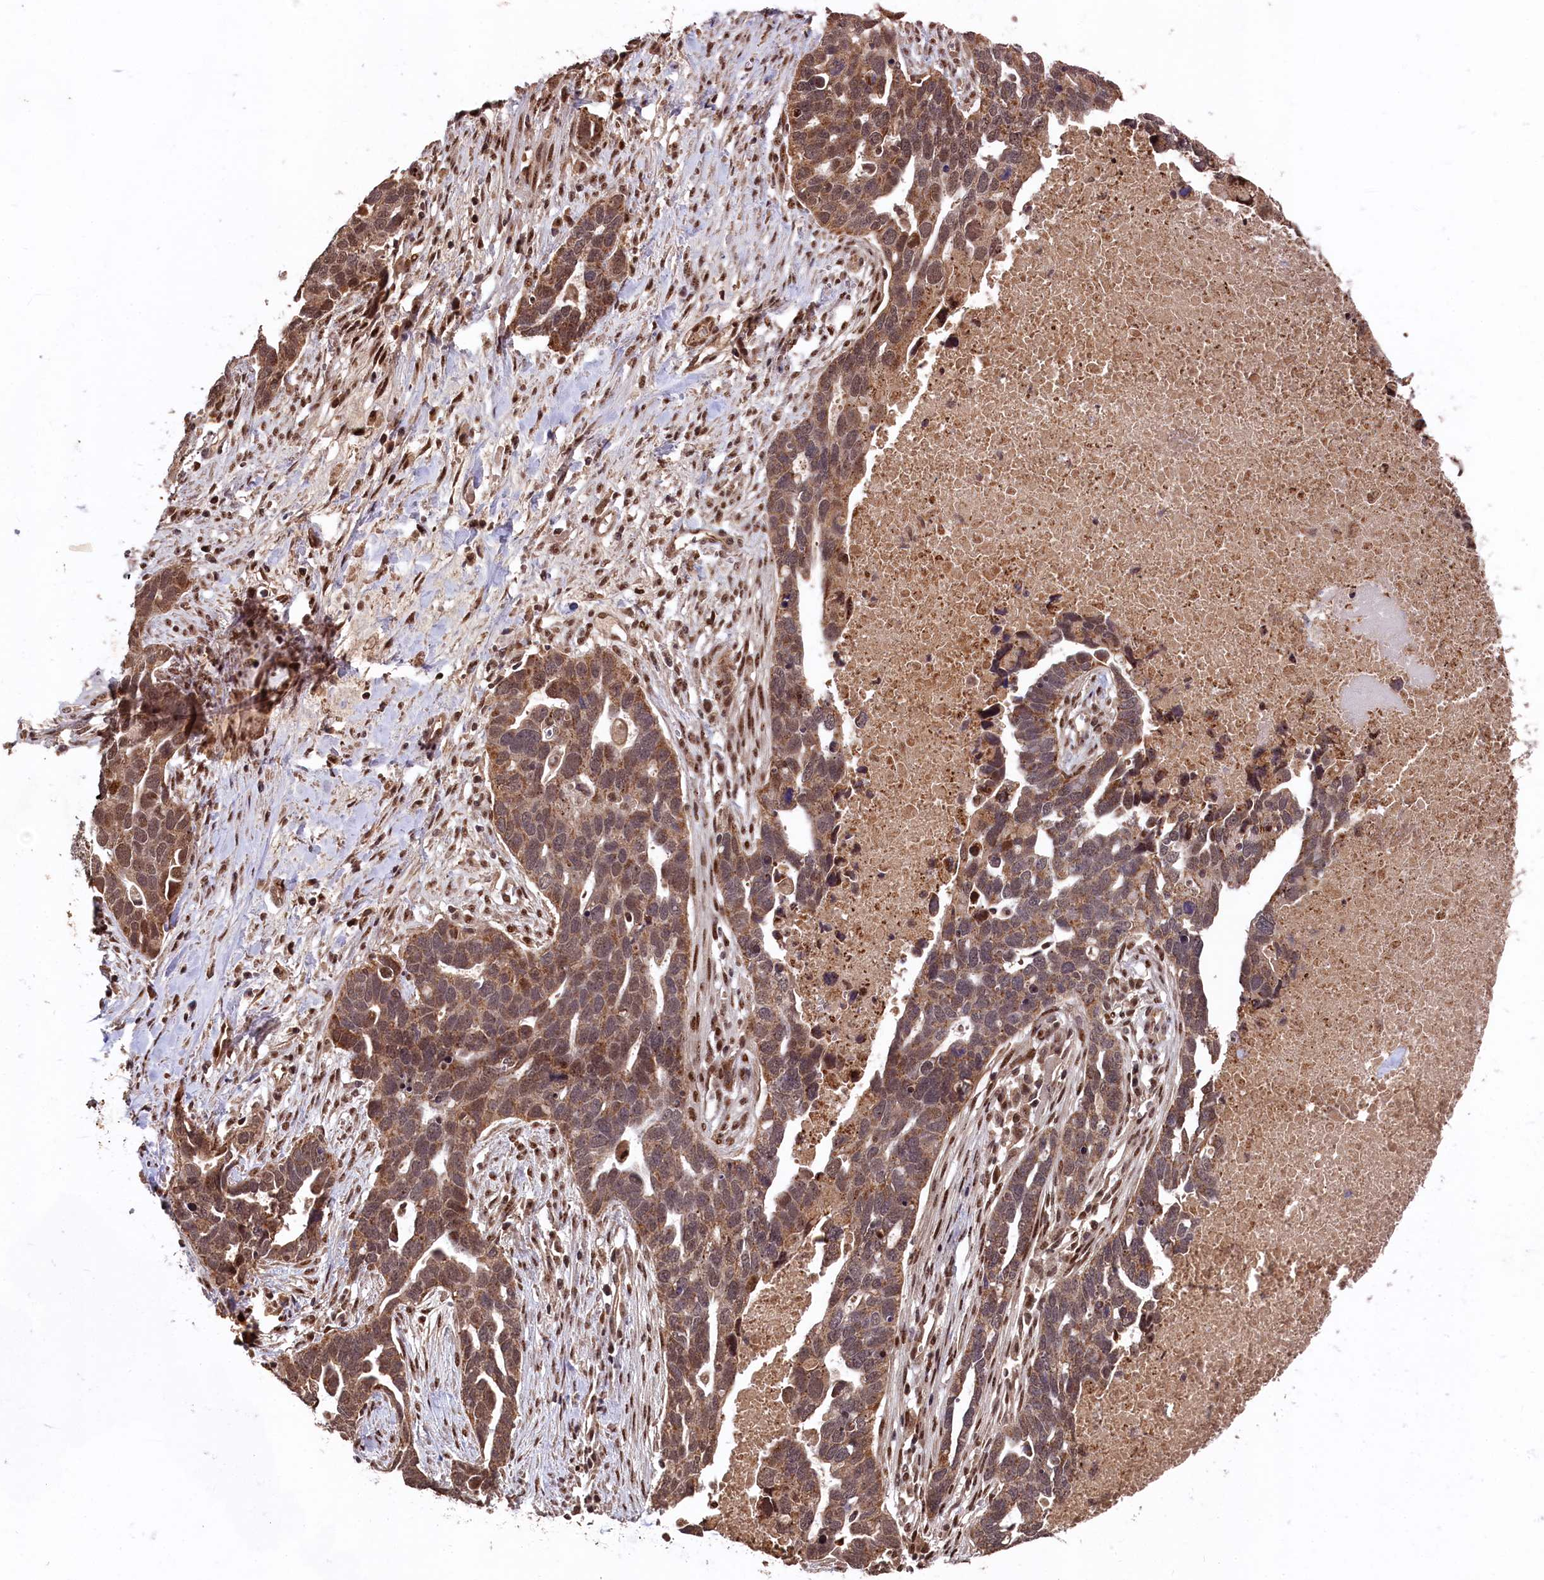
{"staining": {"intensity": "moderate", "quantity": ">75%", "location": "cytoplasmic/membranous,nuclear"}, "tissue": "ovarian cancer", "cell_type": "Tumor cells", "image_type": "cancer", "snomed": [{"axis": "morphology", "description": "Cystadenocarcinoma, serous, NOS"}, {"axis": "topography", "description": "Ovary"}], "caption": "This is a histology image of IHC staining of serous cystadenocarcinoma (ovarian), which shows moderate expression in the cytoplasmic/membranous and nuclear of tumor cells.", "gene": "CLPX", "patient": {"sex": "female", "age": 54}}